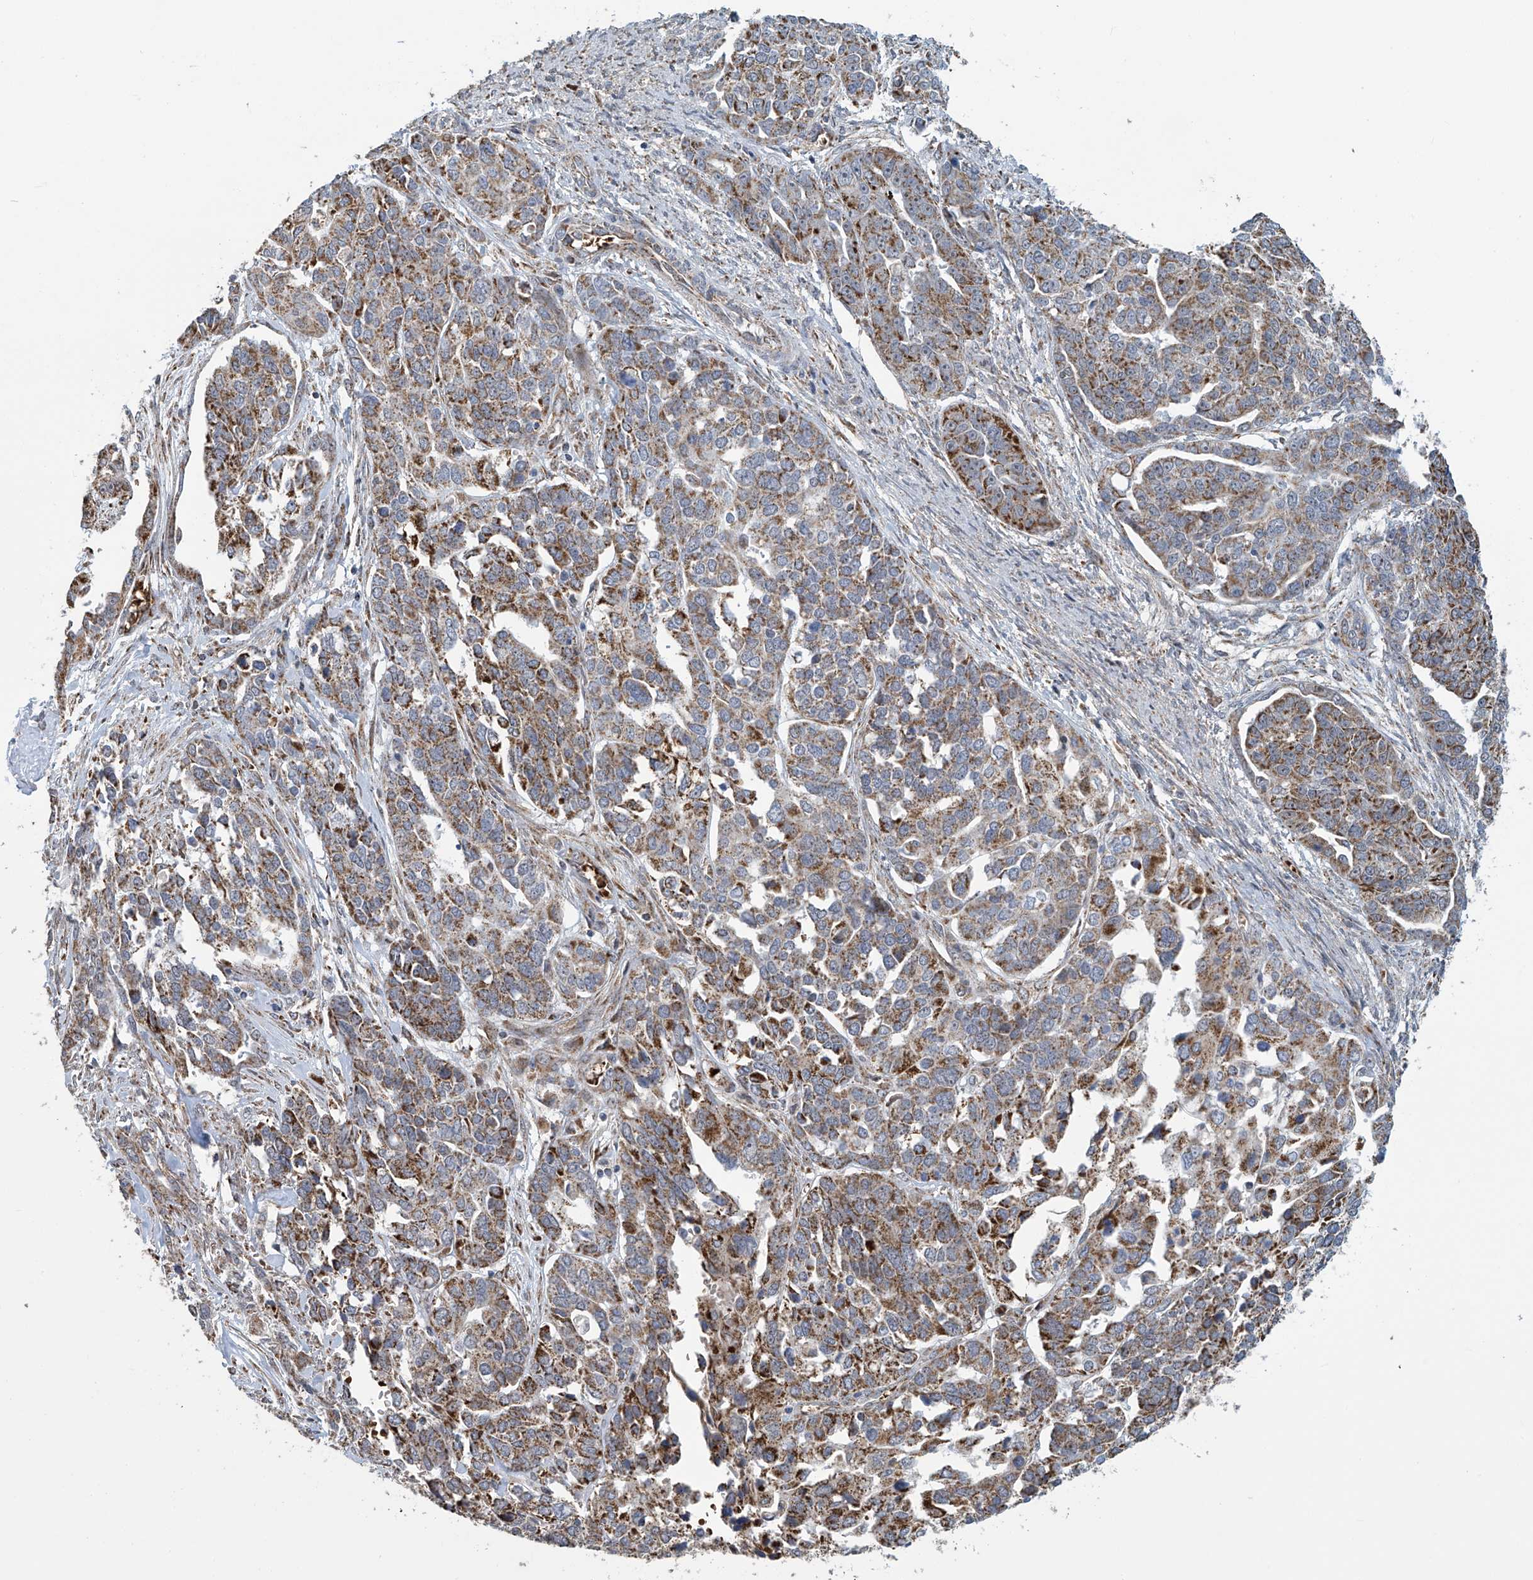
{"staining": {"intensity": "moderate", "quantity": ">75%", "location": "cytoplasmic/membranous"}, "tissue": "ovarian cancer", "cell_type": "Tumor cells", "image_type": "cancer", "snomed": [{"axis": "morphology", "description": "Cystadenocarcinoma, serous, NOS"}, {"axis": "topography", "description": "Ovary"}], "caption": "There is medium levels of moderate cytoplasmic/membranous expression in tumor cells of serous cystadenocarcinoma (ovarian), as demonstrated by immunohistochemical staining (brown color).", "gene": "COMMD1", "patient": {"sex": "female", "age": 44}}